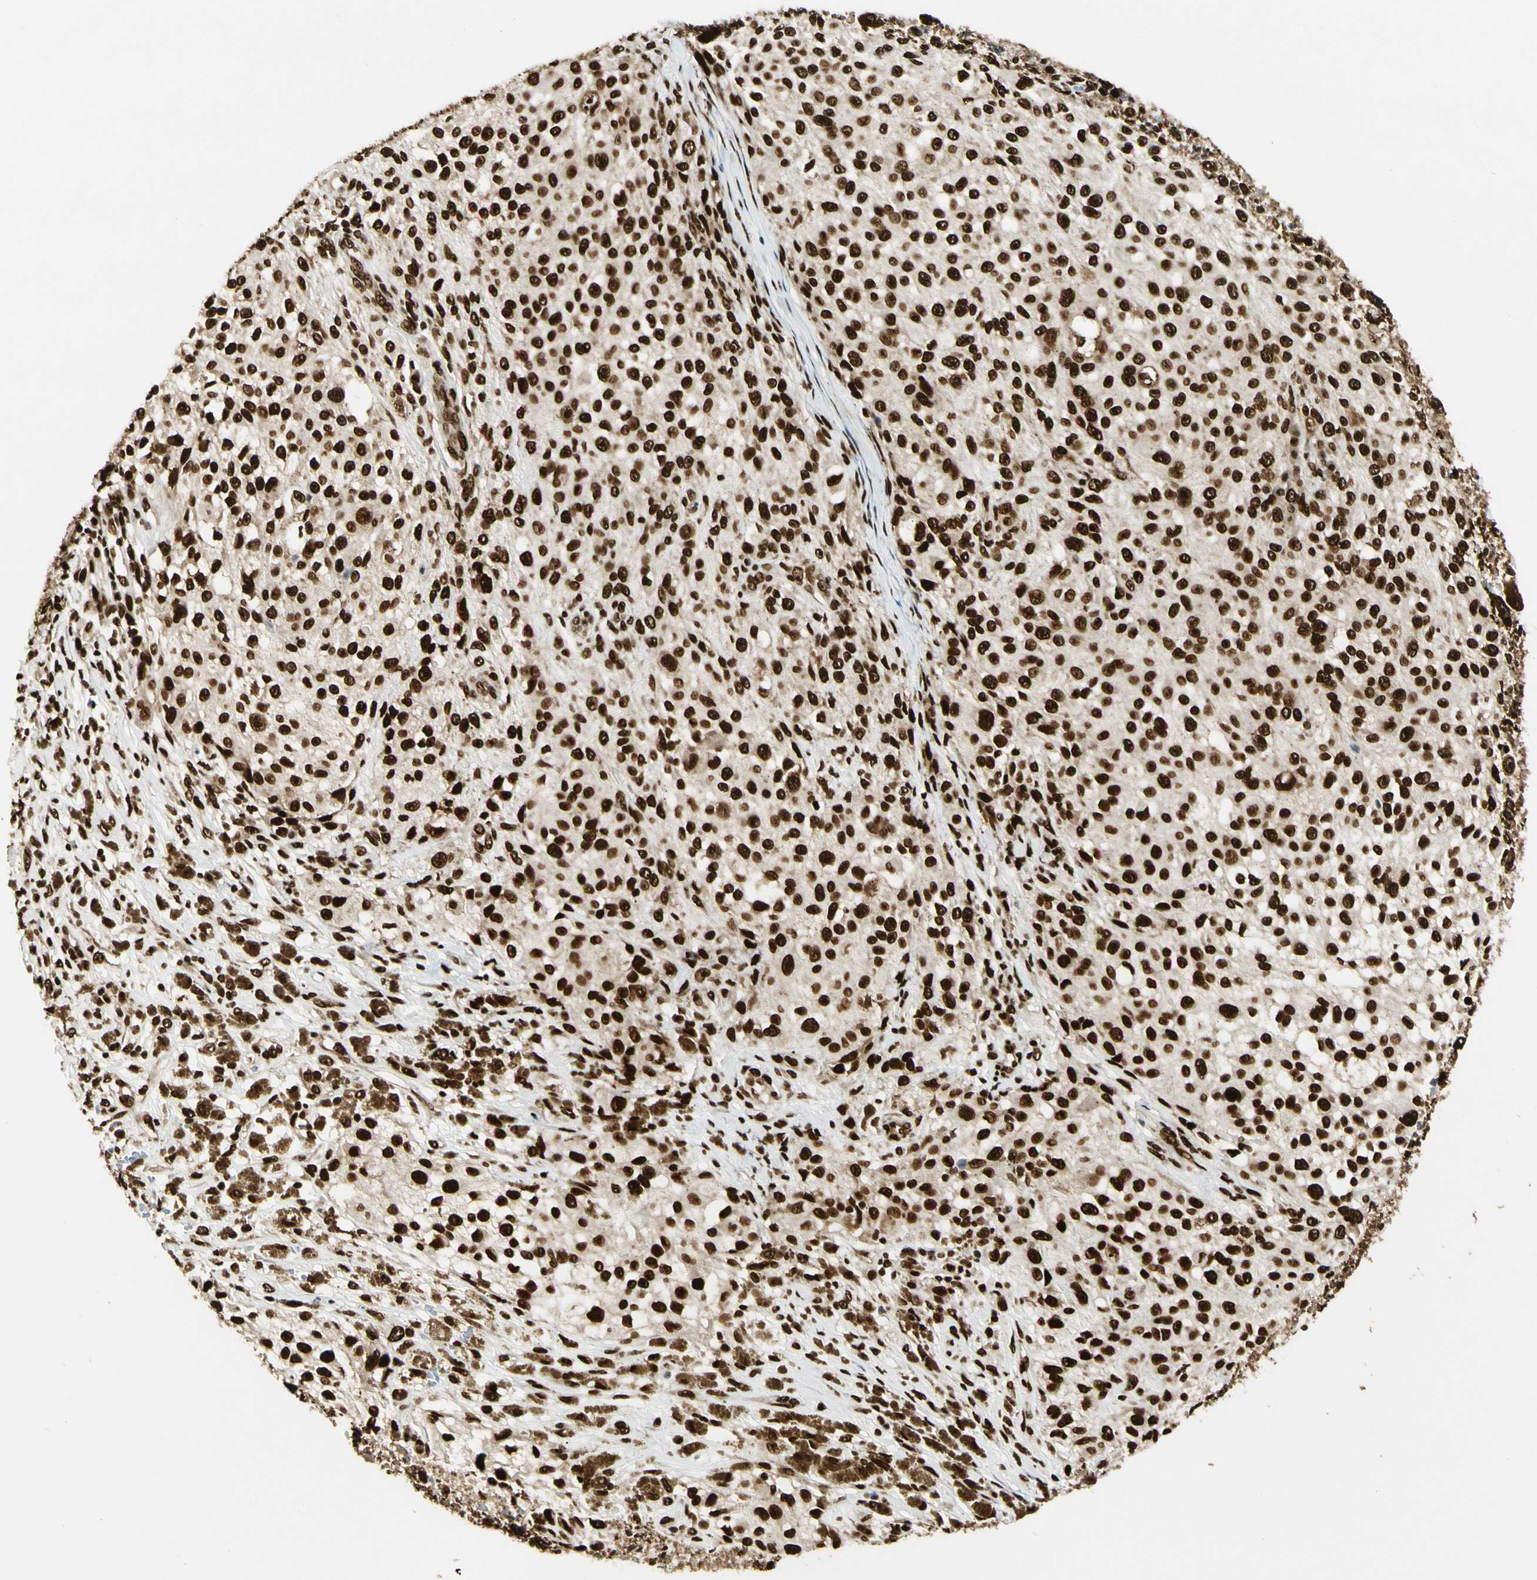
{"staining": {"intensity": "strong", "quantity": ">75%", "location": "nuclear"}, "tissue": "melanoma", "cell_type": "Tumor cells", "image_type": "cancer", "snomed": [{"axis": "morphology", "description": "Necrosis, NOS"}, {"axis": "morphology", "description": "Malignant melanoma, NOS"}, {"axis": "topography", "description": "Skin"}], "caption": "The histopathology image exhibits staining of melanoma, revealing strong nuclear protein staining (brown color) within tumor cells. (IHC, brightfield microscopy, high magnification).", "gene": "FUS", "patient": {"sex": "female", "age": 87}}